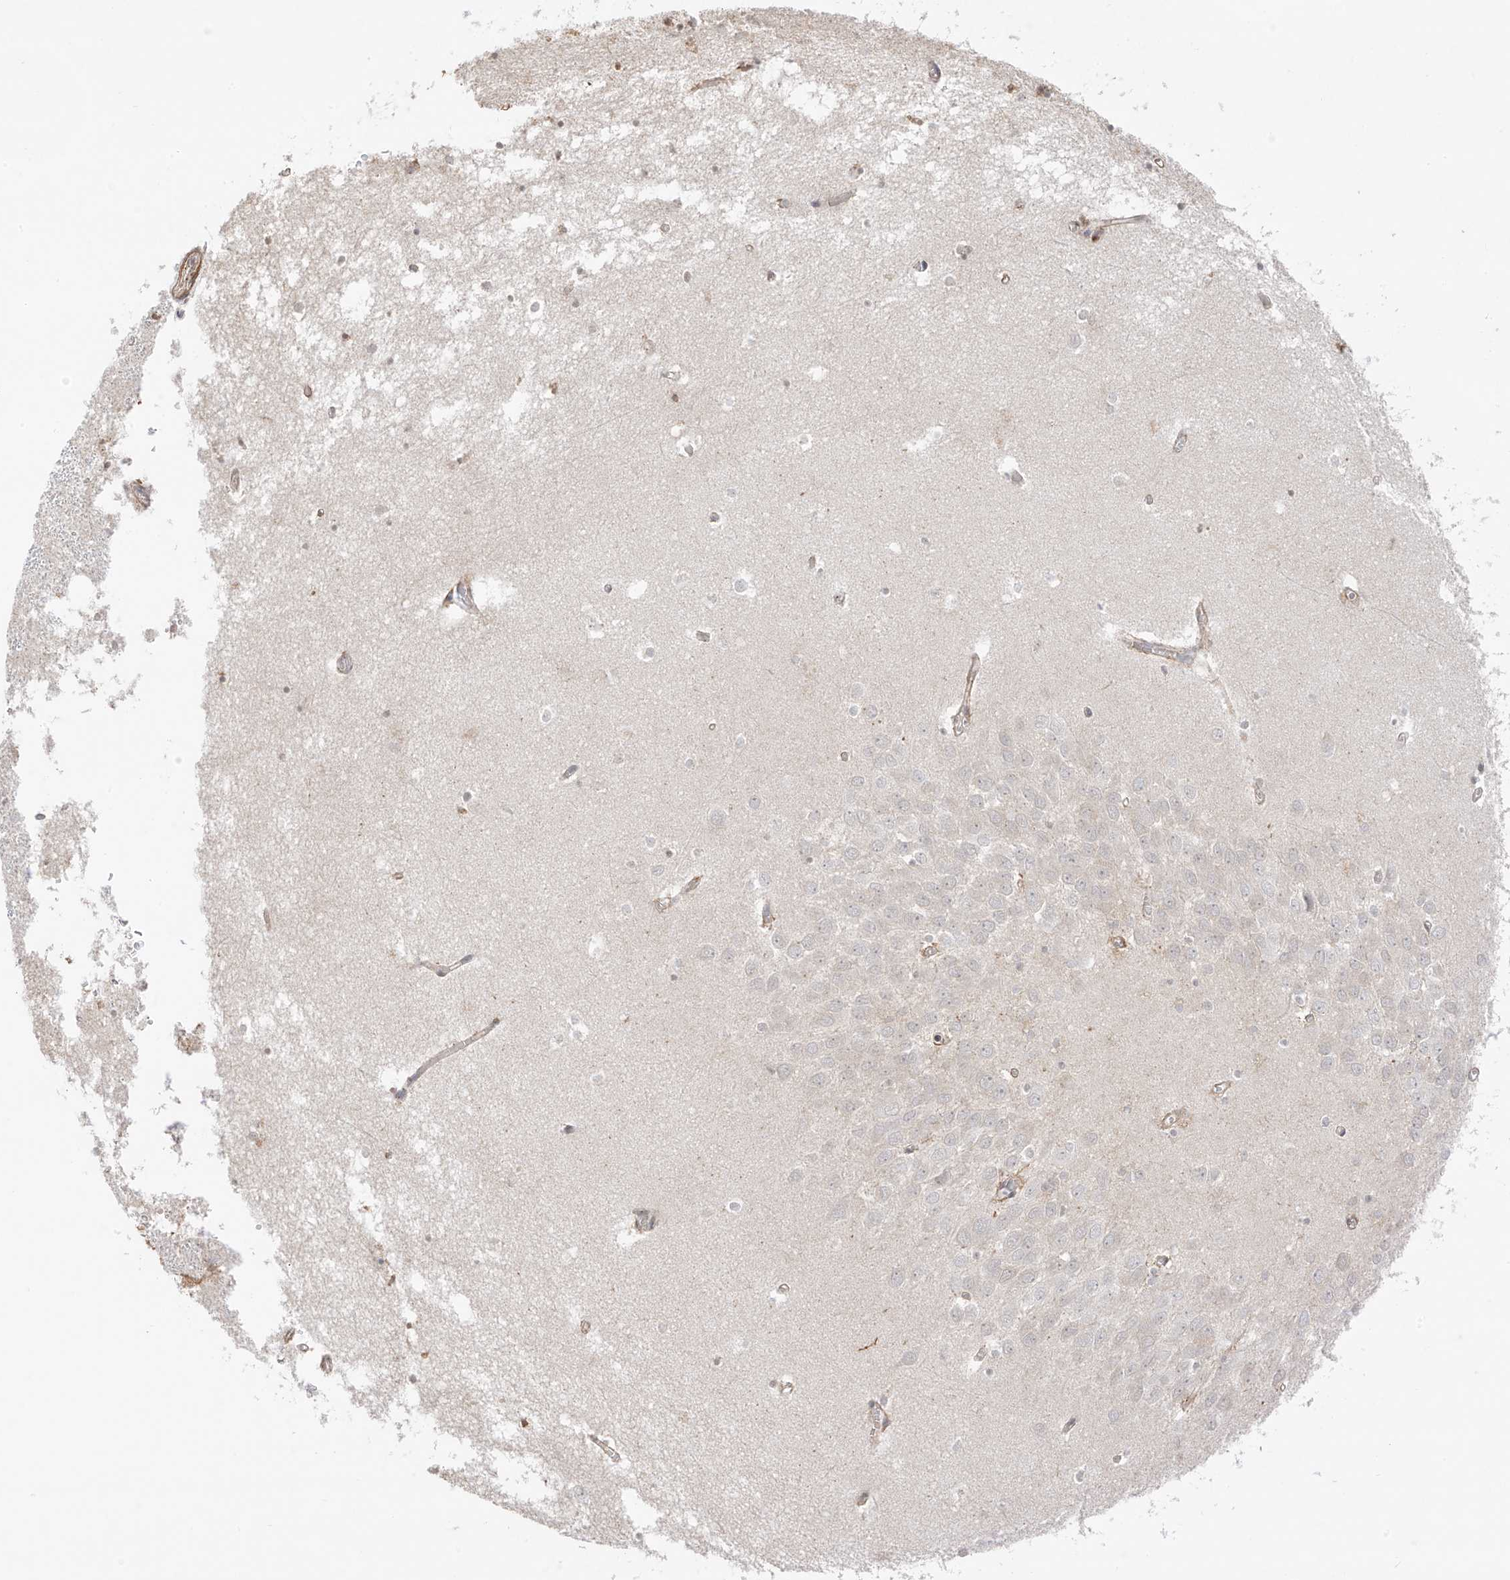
{"staining": {"intensity": "weak", "quantity": "<25%", "location": "nuclear"}, "tissue": "hippocampus", "cell_type": "Glial cells", "image_type": "normal", "snomed": [{"axis": "morphology", "description": "Normal tissue, NOS"}, {"axis": "topography", "description": "Hippocampus"}], "caption": "A high-resolution histopathology image shows immunohistochemistry staining of normal hippocampus, which reveals no significant staining in glial cells.", "gene": "N4BP3", "patient": {"sex": "male", "age": 70}}